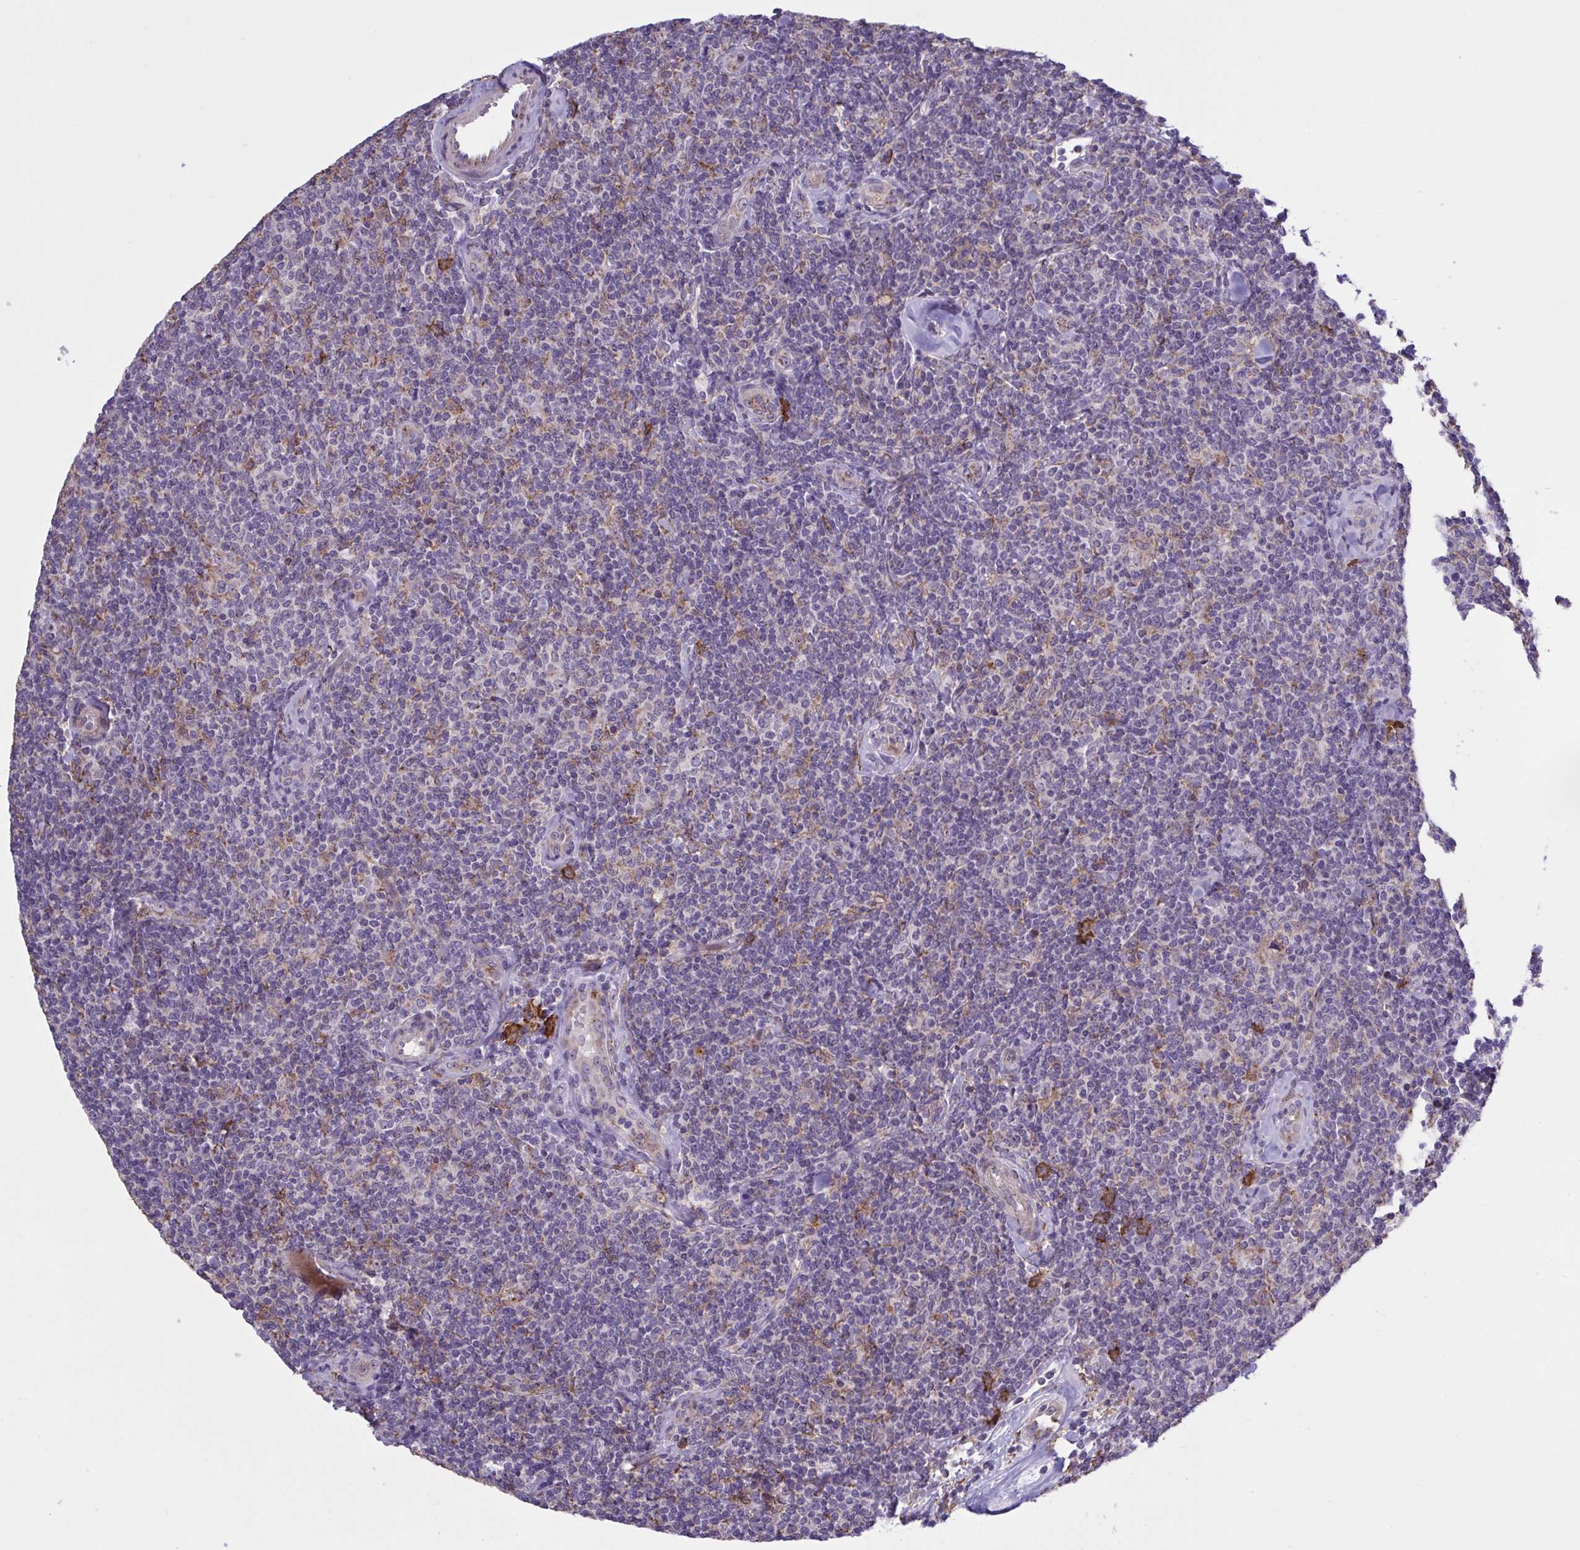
{"staining": {"intensity": "negative", "quantity": "none", "location": "none"}, "tissue": "lymphoma", "cell_type": "Tumor cells", "image_type": "cancer", "snomed": [{"axis": "morphology", "description": "Malignant lymphoma, non-Hodgkin's type, Low grade"}, {"axis": "topography", "description": "Lymph node"}], "caption": "Low-grade malignant lymphoma, non-Hodgkin's type was stained to show a protein in brown. There is no significant expression in tumor cells. Brightfield microscopy of immunohistochemistry (IHC) stained with DAB (3,3'-diaminobenzidine) (brown) and hematoxylin (blue), captured at high magnification.", "gene": "CD101", "patient": {"sex": "female", "age": 56}}